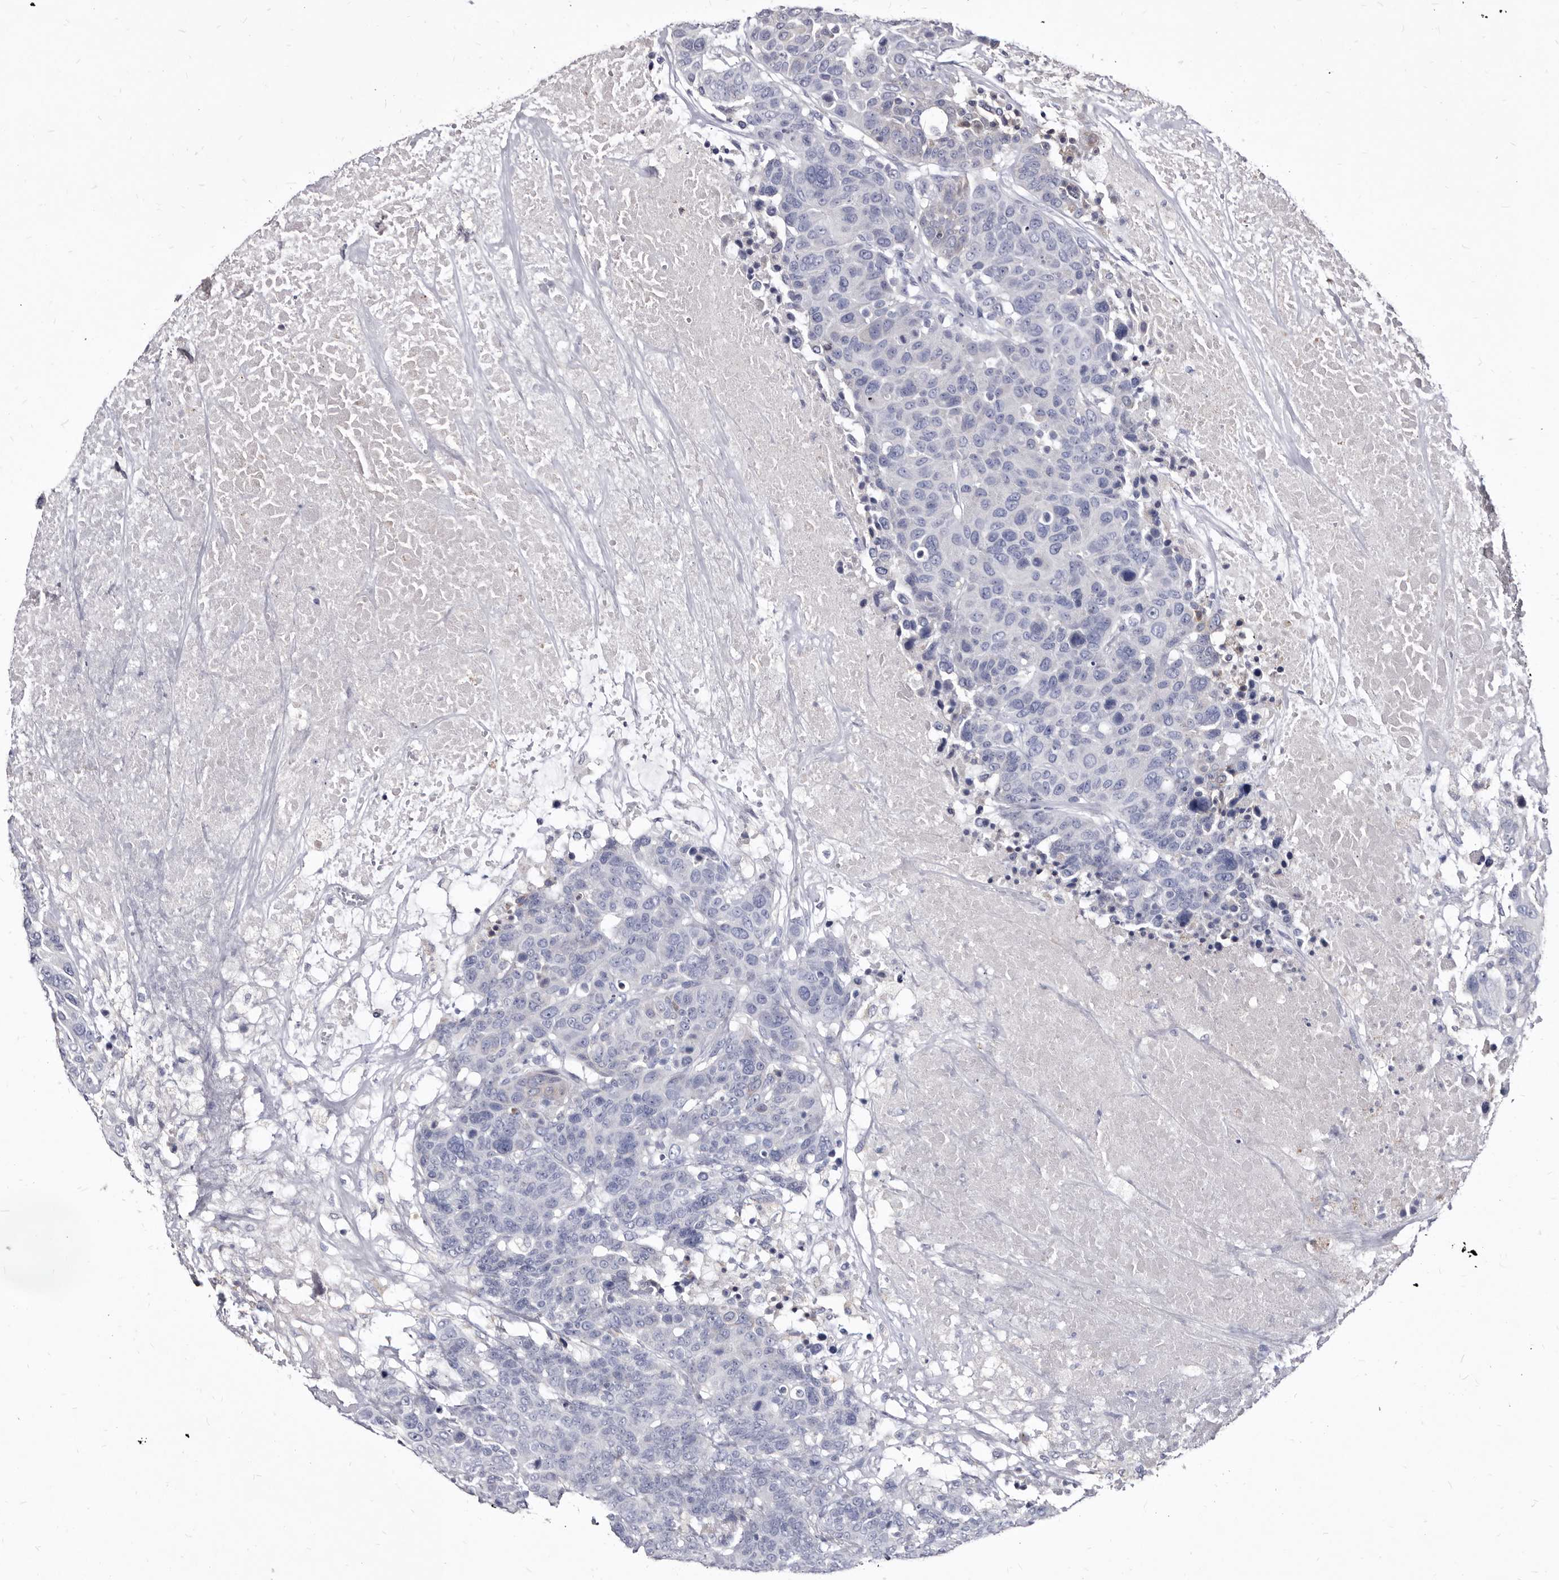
{"staining": {"intensity": "negative", "quantity": "none", "location": "none"}, "tissue": "breast cancer", "cell_type": "Tumor cells", "image_type": "cancer", "snomed": [{"axis": "morphology", "description": "Duct carcinoma"}, {"axis": "topography", "description": "Breast"}], "caption": "Tumor cells are negative for protein expression in human breast invasive ductal carcinoma.", "gene": "SLC39A2", "patient": {"sex": "female", "age": 37}}